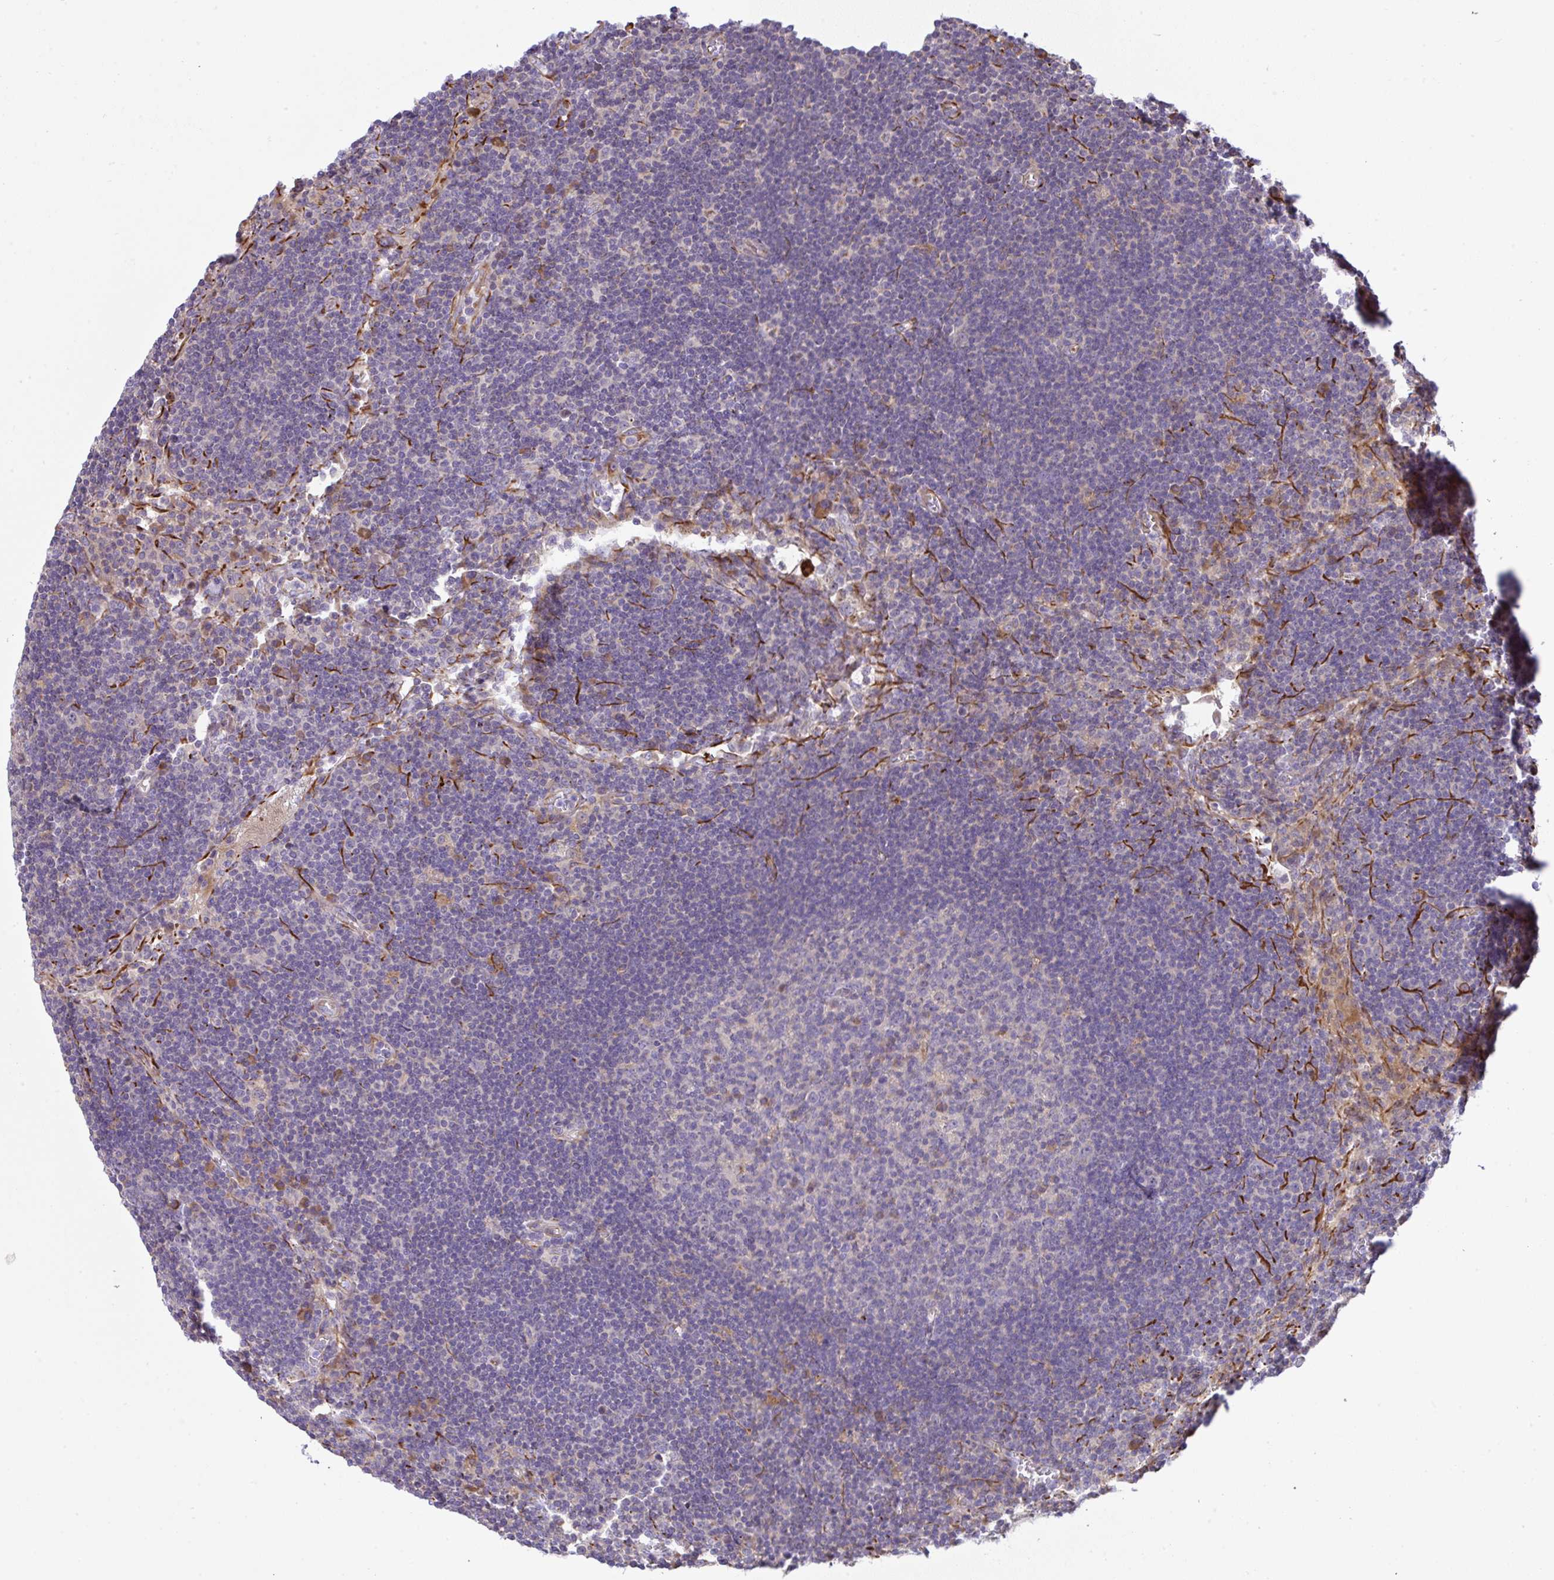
{"staining": {"intensity": "negative", "quantity": "none", "location": "none"}, "tissue": "lymph node", "cell_type": "Germinal center cells", "image_type": "normal", "snomed": [{"axis": "morphology", "description": "Normal tissue, NOS"}, {"axis": "topography", "description": "Lymph node"}], "caption": "Germinal center cells show no significant staining in normal lymph node. (DAB (3,3'-diaminobenzidine) IHC with hematoxylin counter stain).", "gene": "GRID2", "patient": {"sex": "male", "age": 67}}